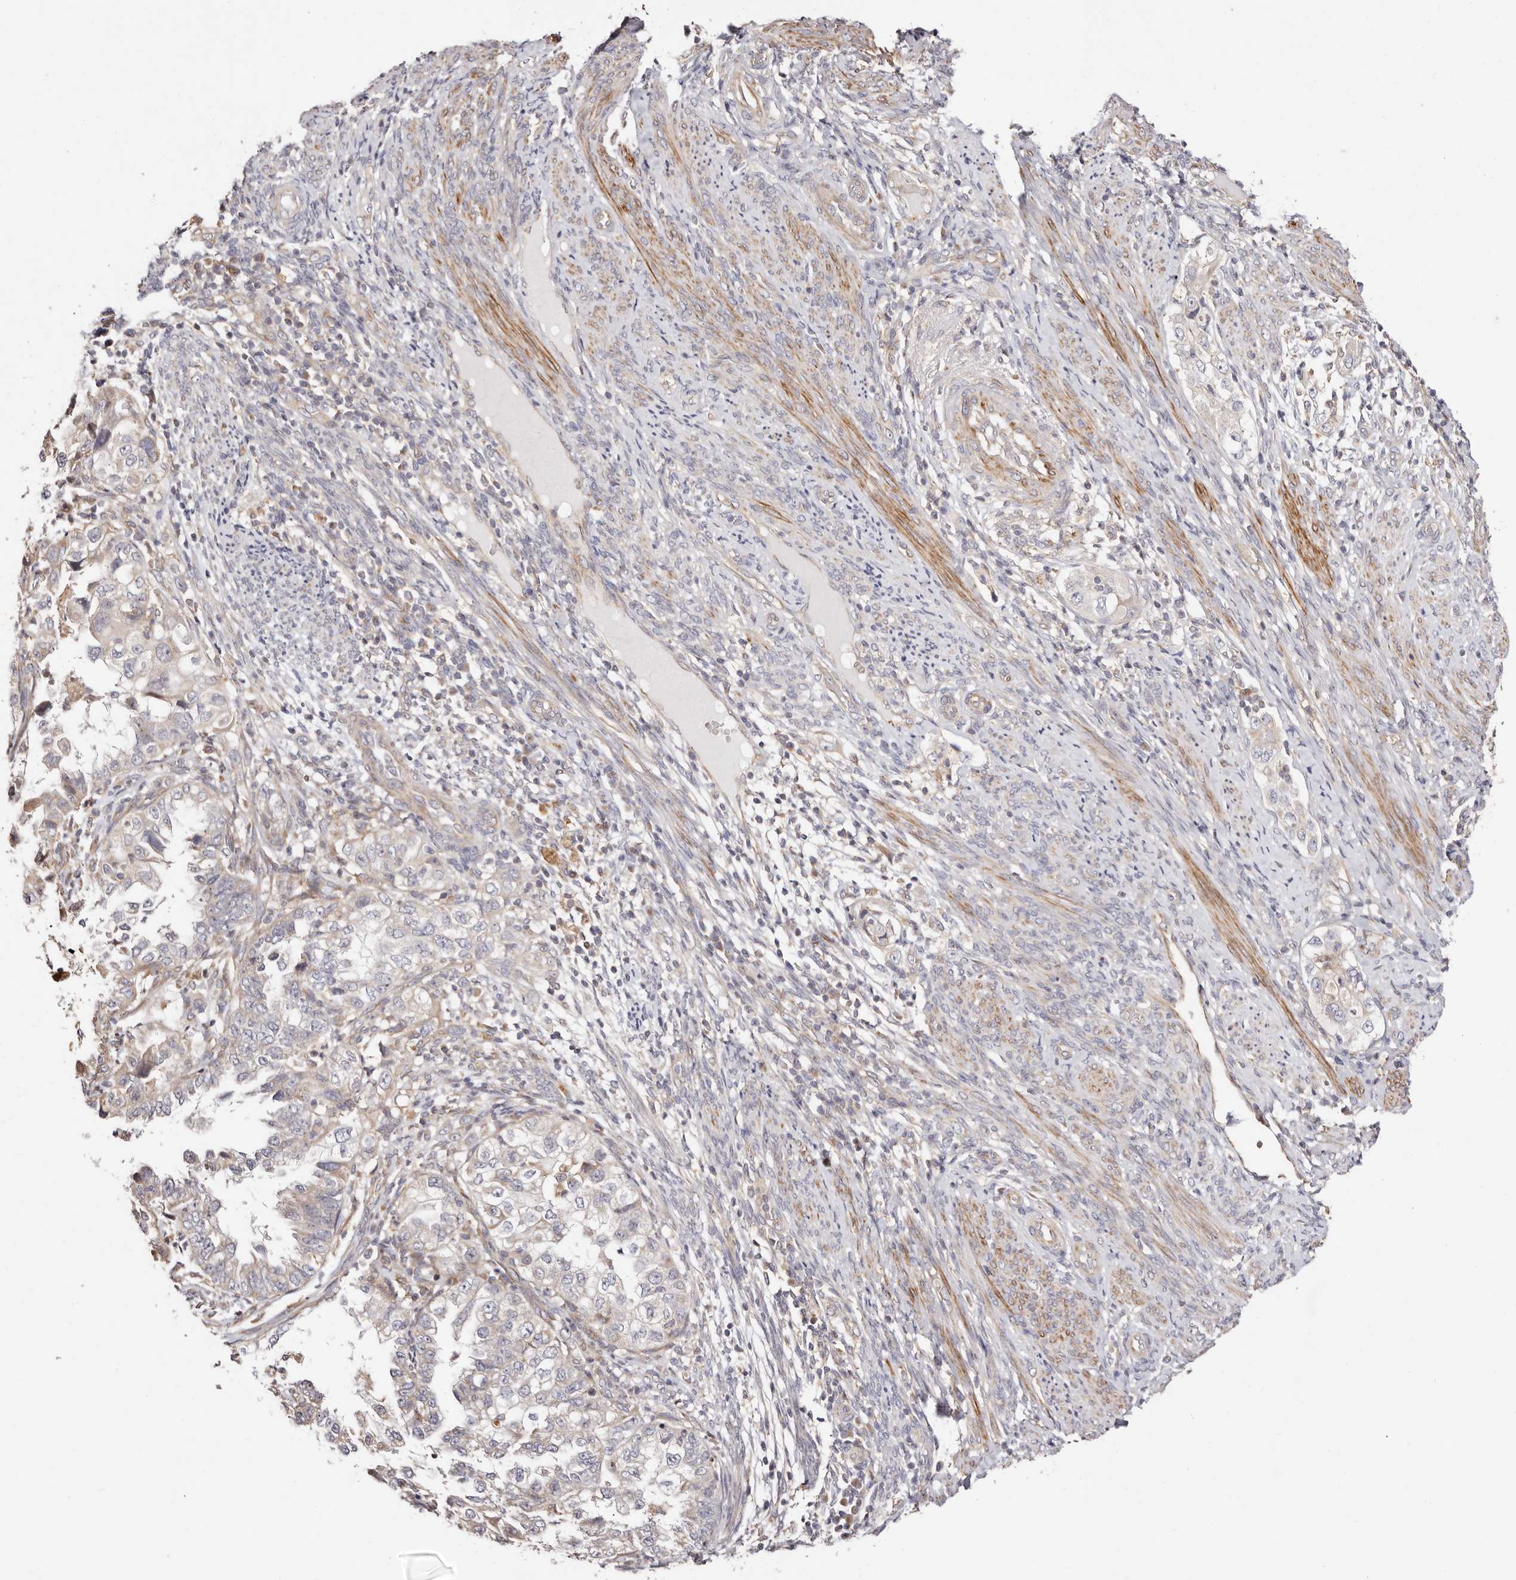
{"staining": {"intensity": "weak", "quantity": "<25%", "location": "cytoplasmic/membranous"}, "tissue": "endometrial cancer", "cell_type": "Tumor cells", "image_type": "cancer", "snomed": [{"axis": "morphology", "description": "Adenocarcinoma, NOS"}, {"axis": "topography", "description": "Endometrium"}], "caption": "Adenocarcinoma (endometrial) stained for a protein using IHC exhibits no positivity tumor cells.", "gene": "MAPK1", "patient": {"sex": "female", "age": 85}}